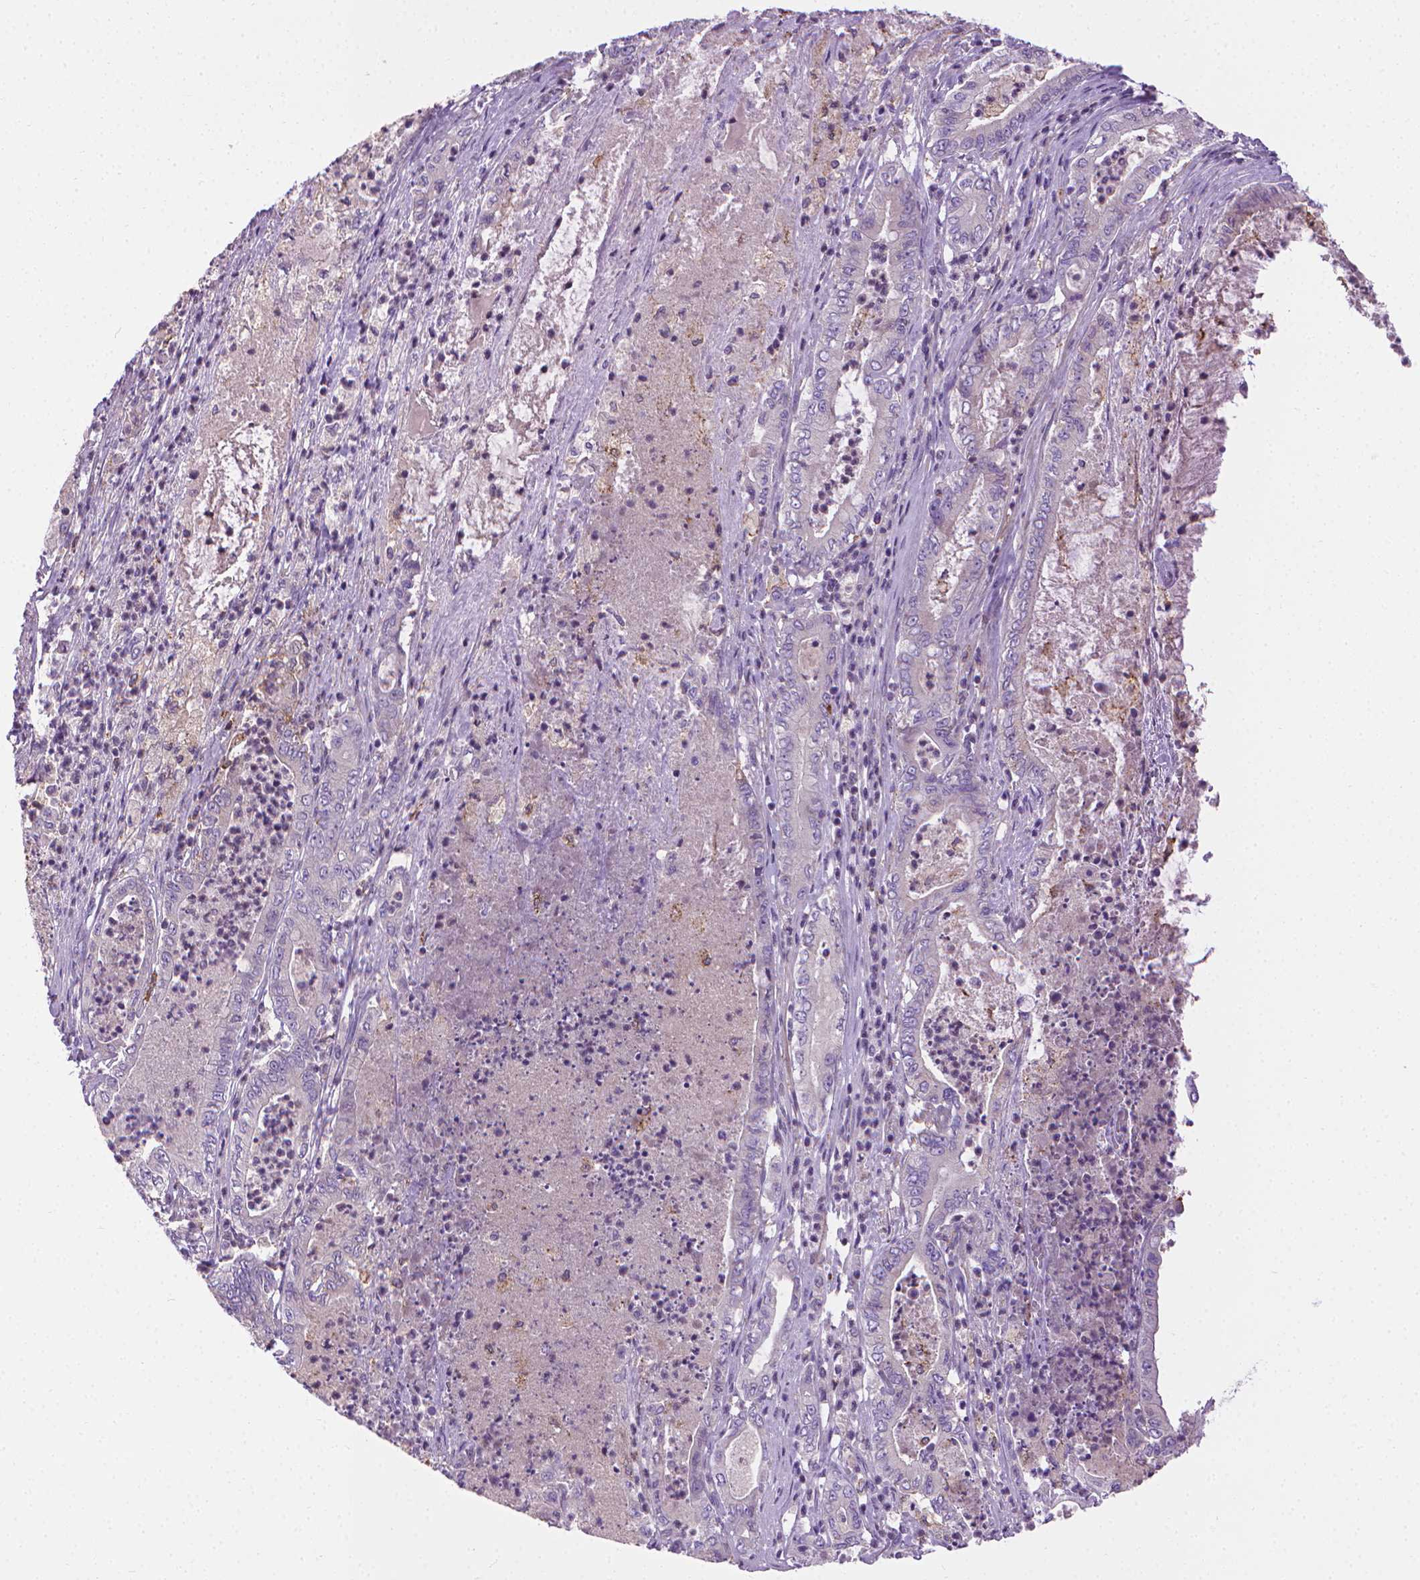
{"staining": {"intensity": "negative", "quantity": "none", "location": "none"}, "tissue": "pancreatic cancer", "cell_type": "Tumor cells", "image_type": "cancer", "snomed": [{"axis": "morphology", "description": "Adenocarcinoma, NOS"}, {"axis": "topography", "description": "Pancreas"}], "caption": "Tumor cells show no significant protein positivity in pancreatic cancer.", "gene": "SLC51B", "patient": {"sex": "male", "age": 71}}